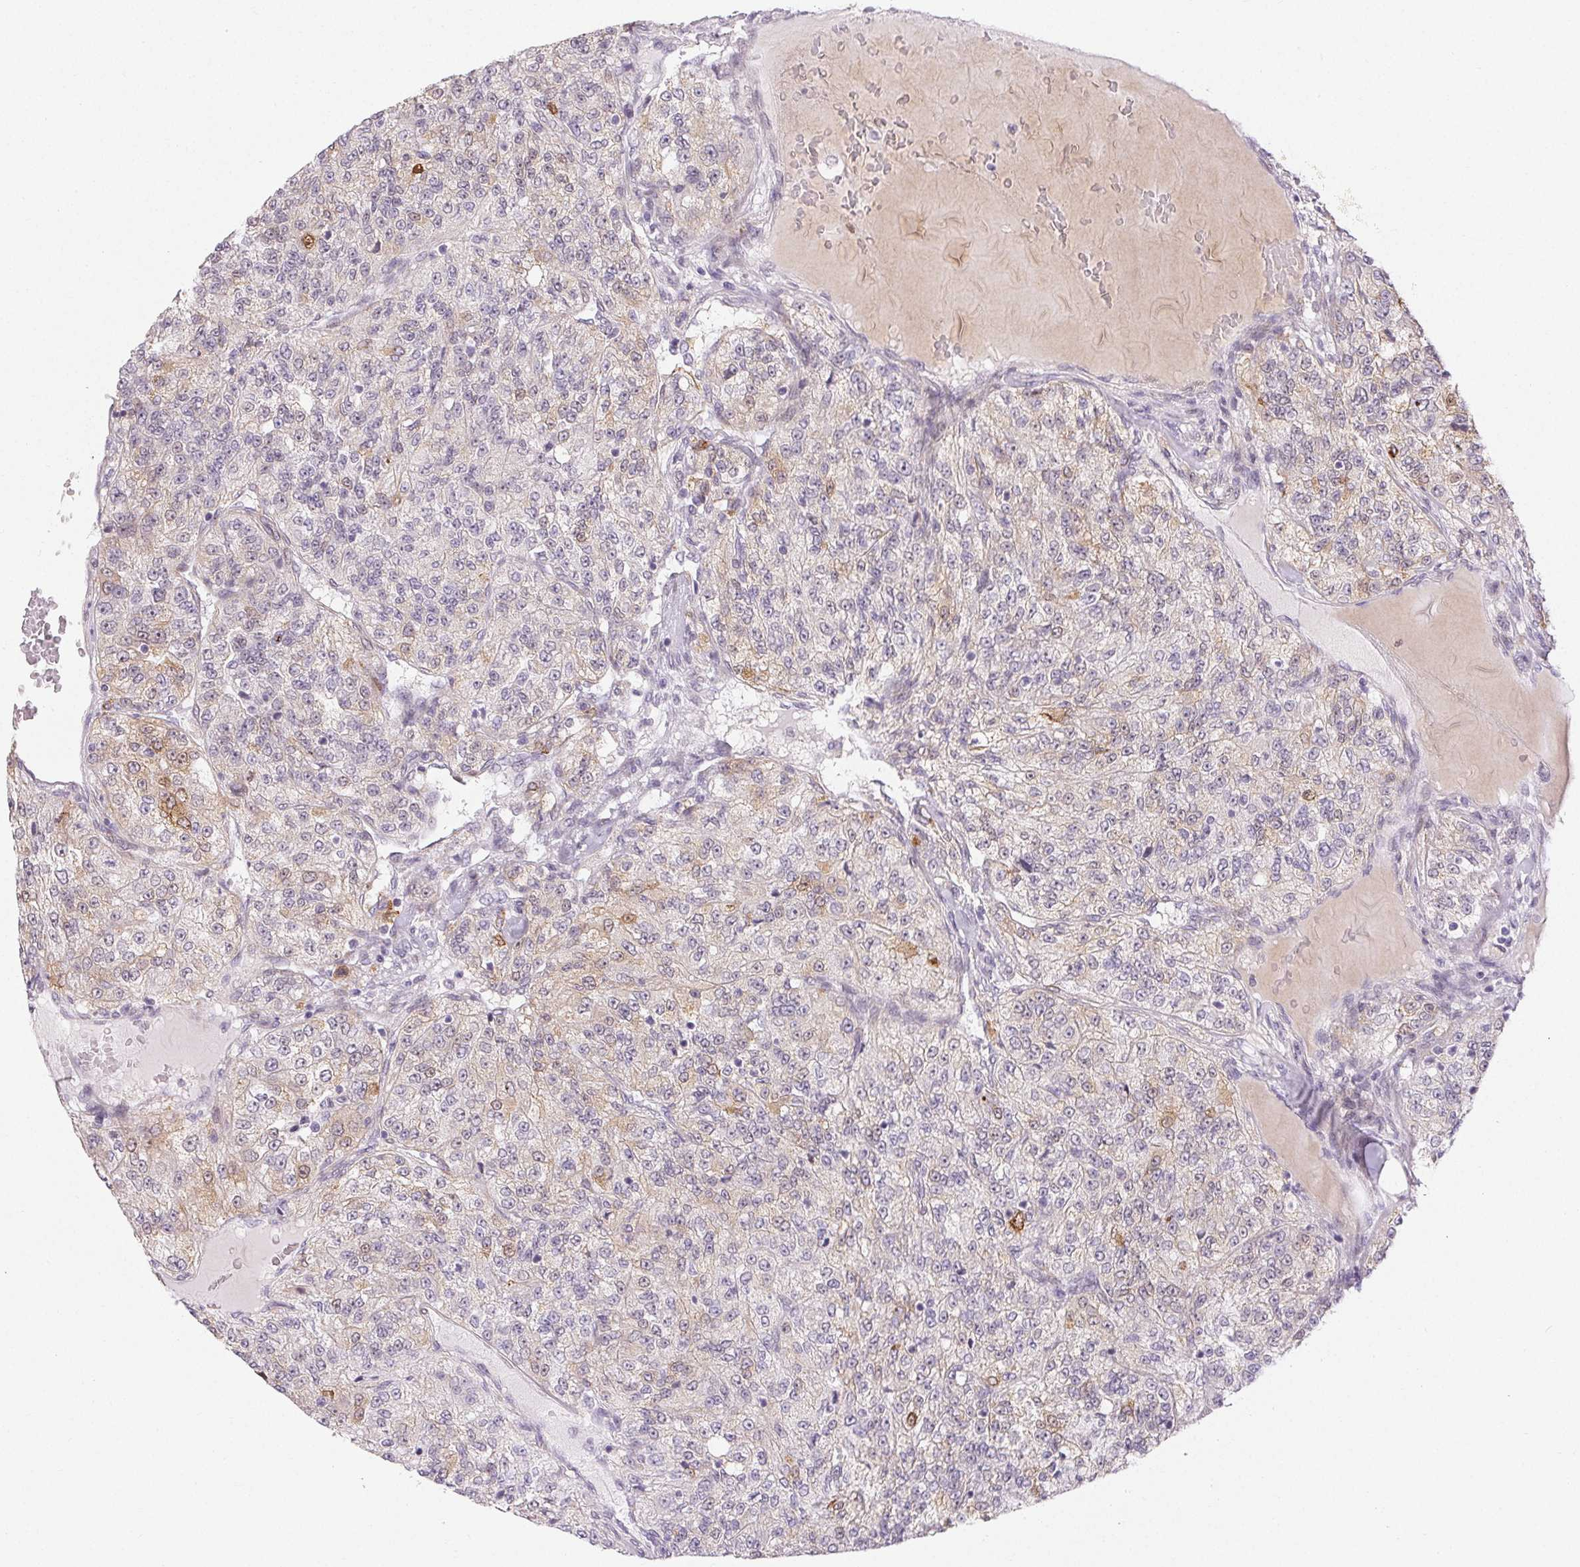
{"staining": {"intensity": "moderate", "quantity": "<25%", "location": "cytoplasmic/membranous"}, "tissue": "renal cancer", "cell_type": "Tumor cells", "image_type": "cancer", "snomed": [{"axis": "morphology", "description": "Adenocarcinoma, NOS"}, {"axis": "topography", "description": "Kidney"}], "caption": "This photomicrograph demonstrates immunohistochemistry (IHC) staining of human renal cancer (adenocarcinoma), with low moderate cytoplasmic/membranous positivity in approximately <25% of tumor cells.", "gene": "RPGRIP1", "patient": {"sex": "female", "age": 63}}